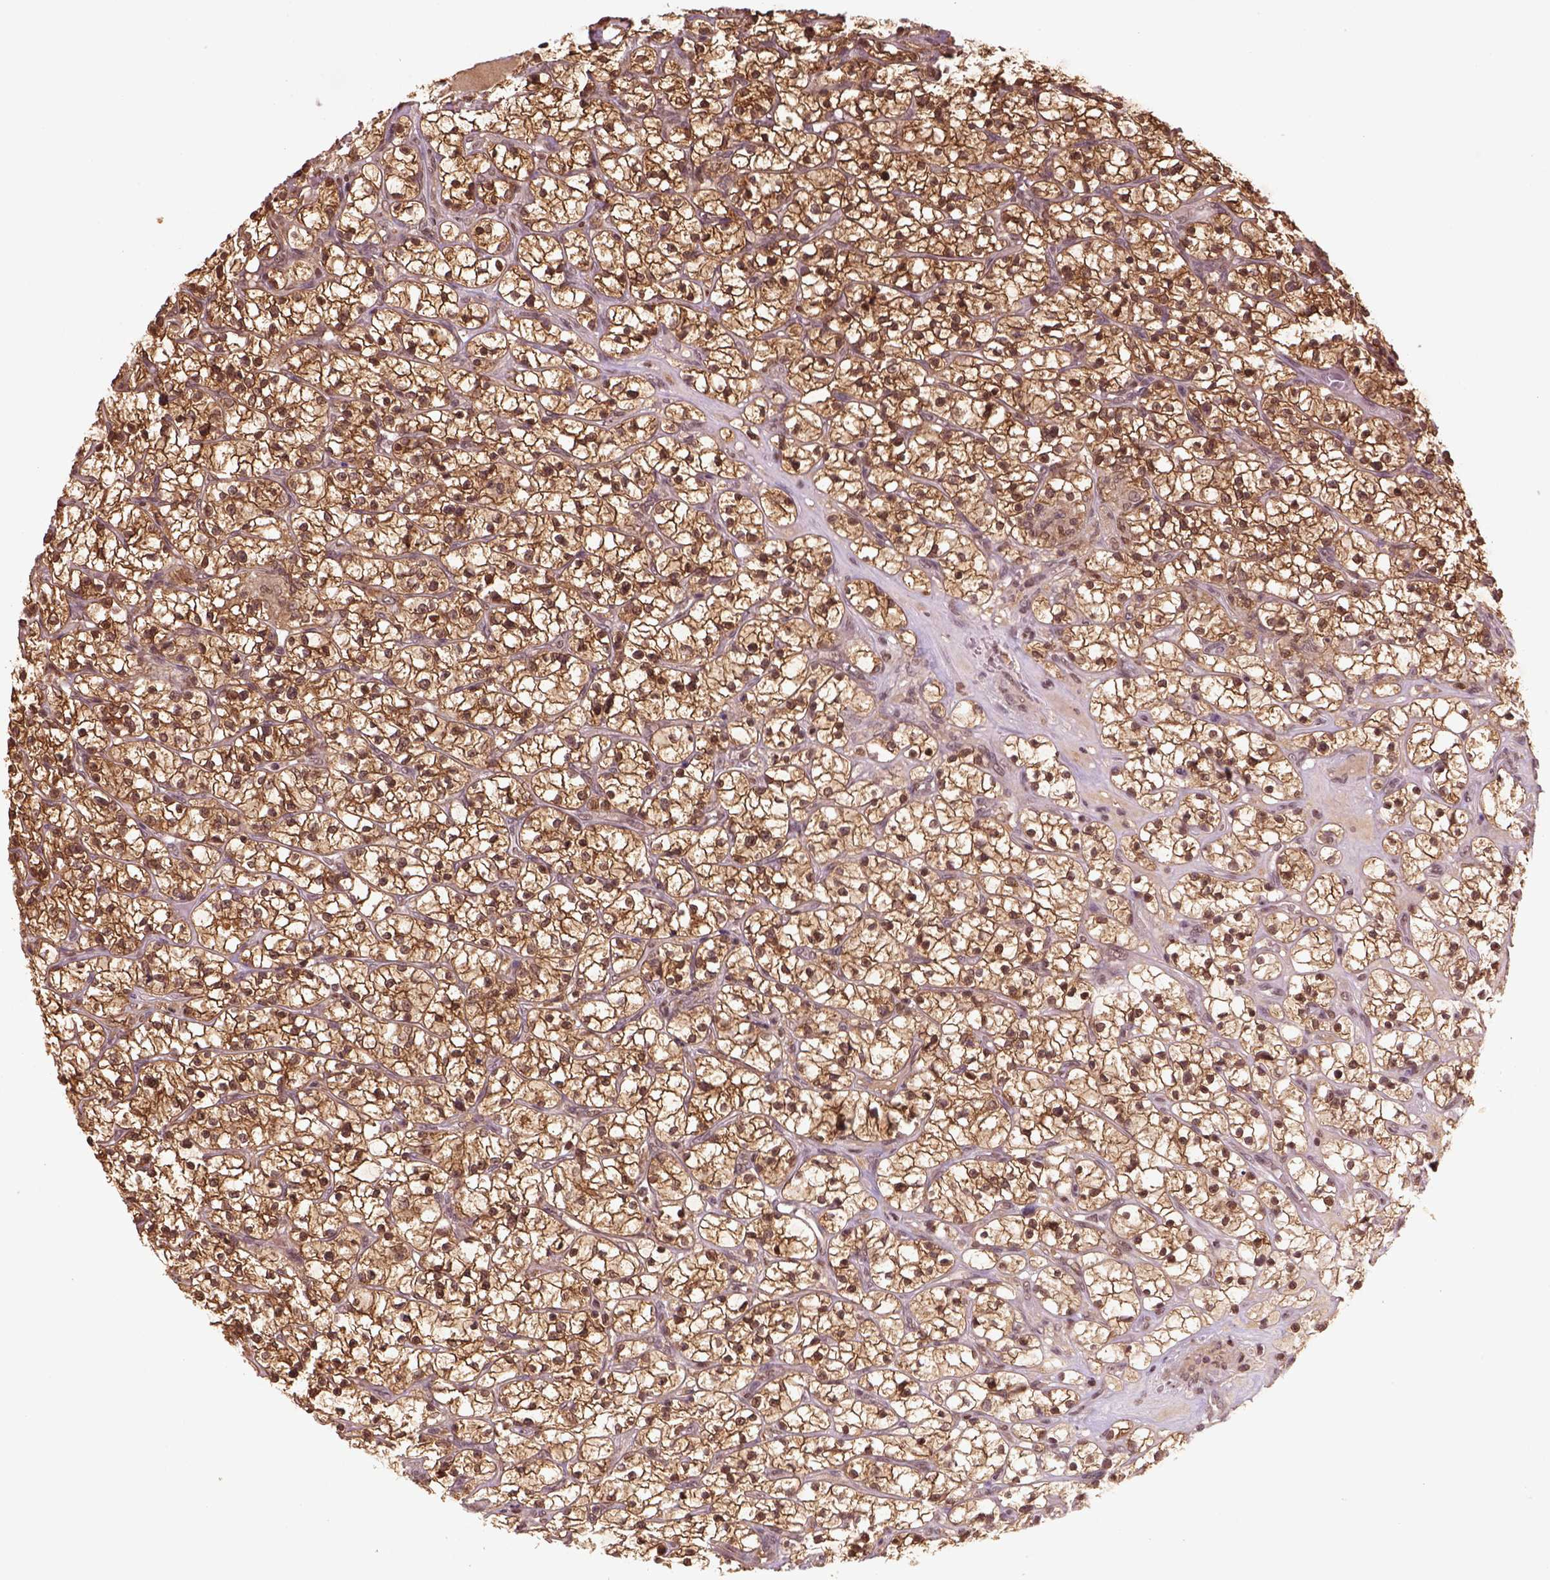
{"staining": {"intensity": "strong", "quantity": ">75%", "location": "cytoplasmic/membranous,nuclear"}, "tissue": "renal cancer", "cell_type": "Tumor cells", "image_type": "cancer", "snomed": [{"axis": "morphology", "description": "Adenocarcinoma, NOS"}, {"axis": "topography", "description": "Kidney"}], "caption": "Renal adenocarcinoma stained with IHC reveals strong cytoplasmic/membranous and nuclear staining in about >75% of tumor cells.", "gene": "GOT1", "patient": {"sex": "female", "age": 64}}